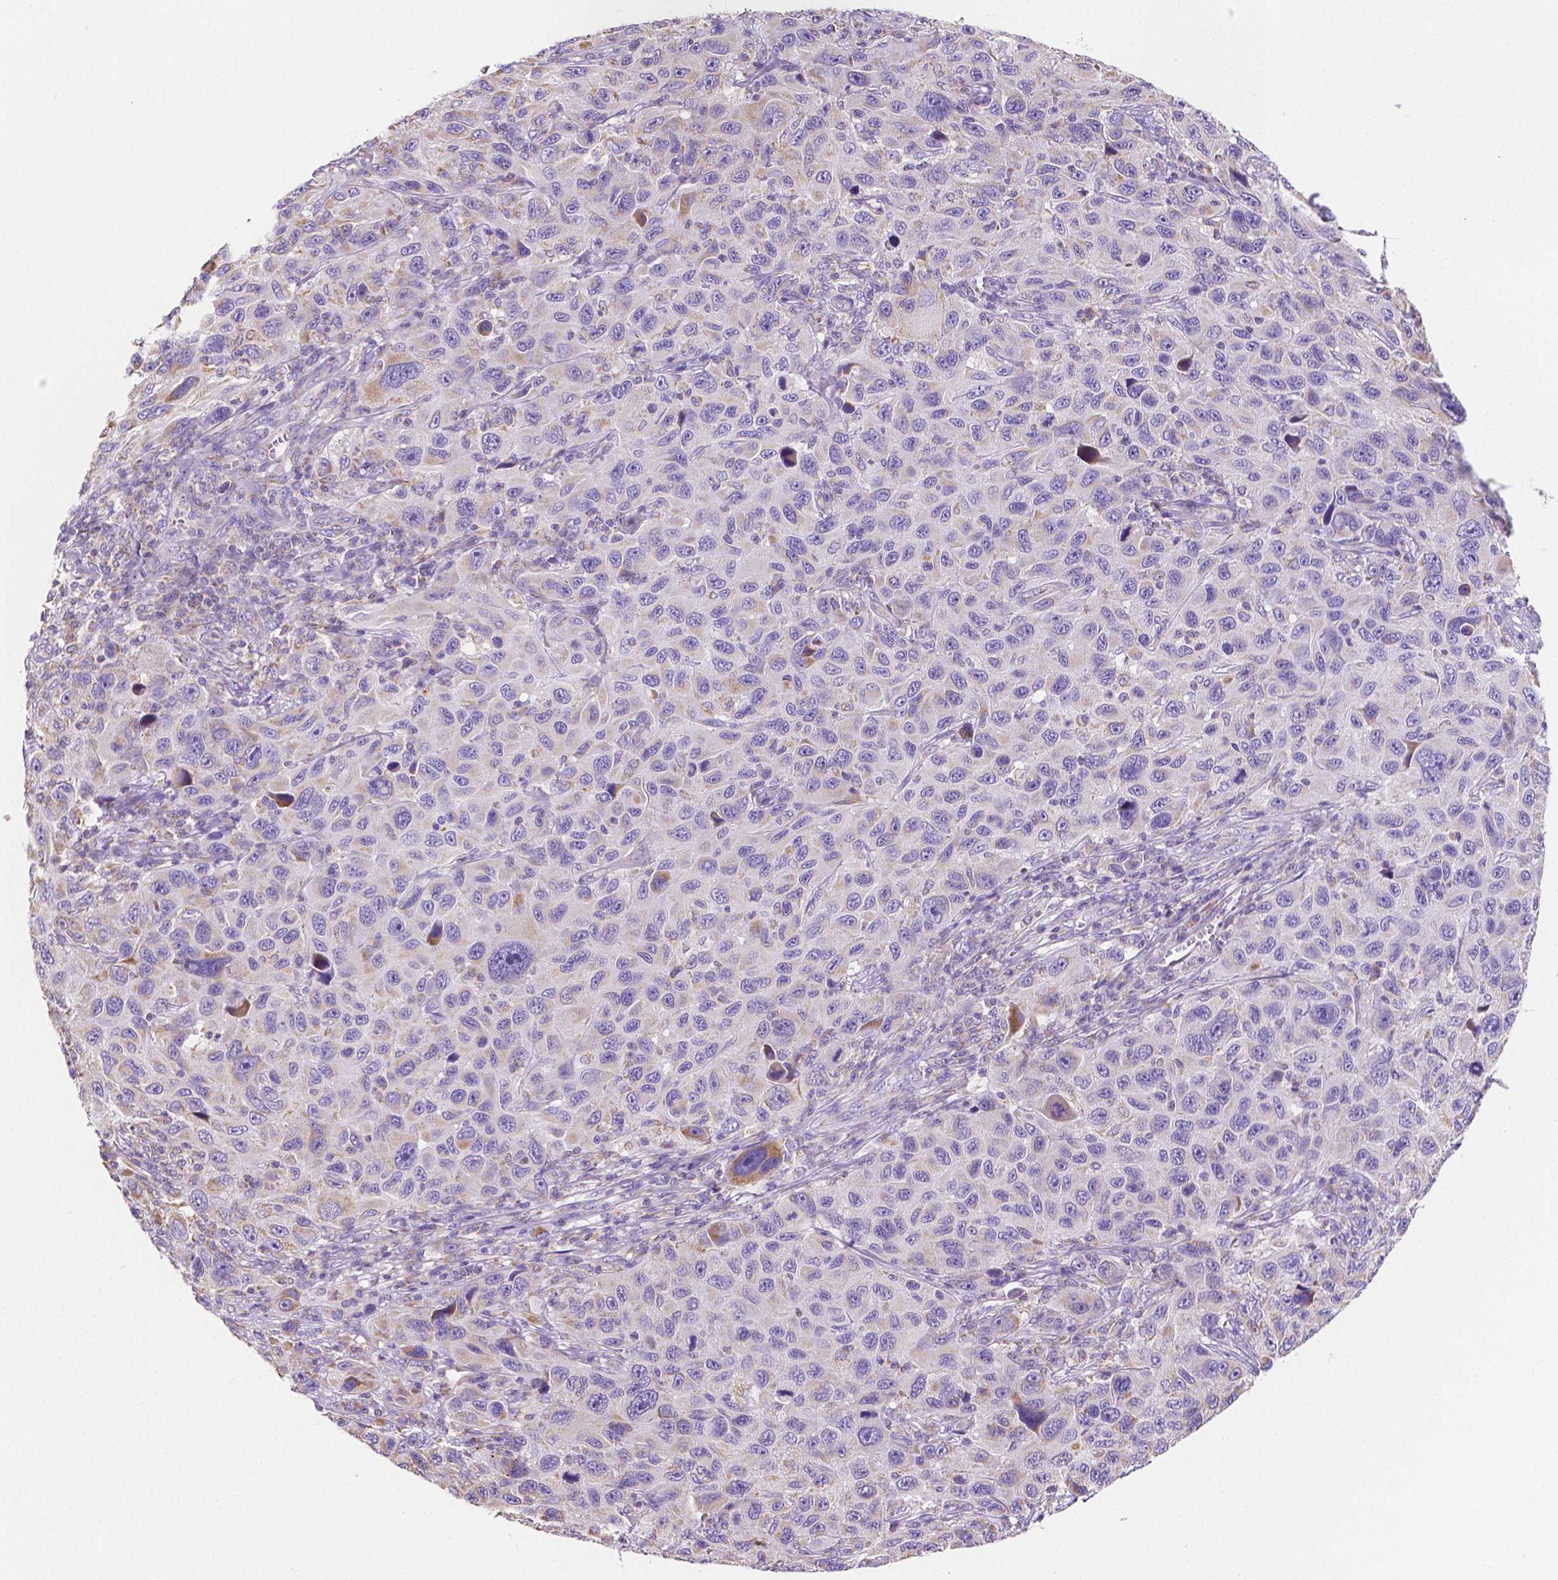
{"staining": {"intensity": "weak", "quantity": "<25%", "location": "cytoplasmic/membranous"}, "tissue": "melanoma", "cell_type": "Tumor cells", "image_type": "cancer", "snomed": [{"axis": "morphology", "description": "Malignant melanoma, NOS"}, {"axis": "topography", "description": "Skin"}], "caption": "IHC photomicrograph of neoplastic tissue: human malignant melanoma stained with DAB shows no significant protein expression in tumor cells.", "gene": "TMEM130", "patient": {"sex": "male", "age": 53}}